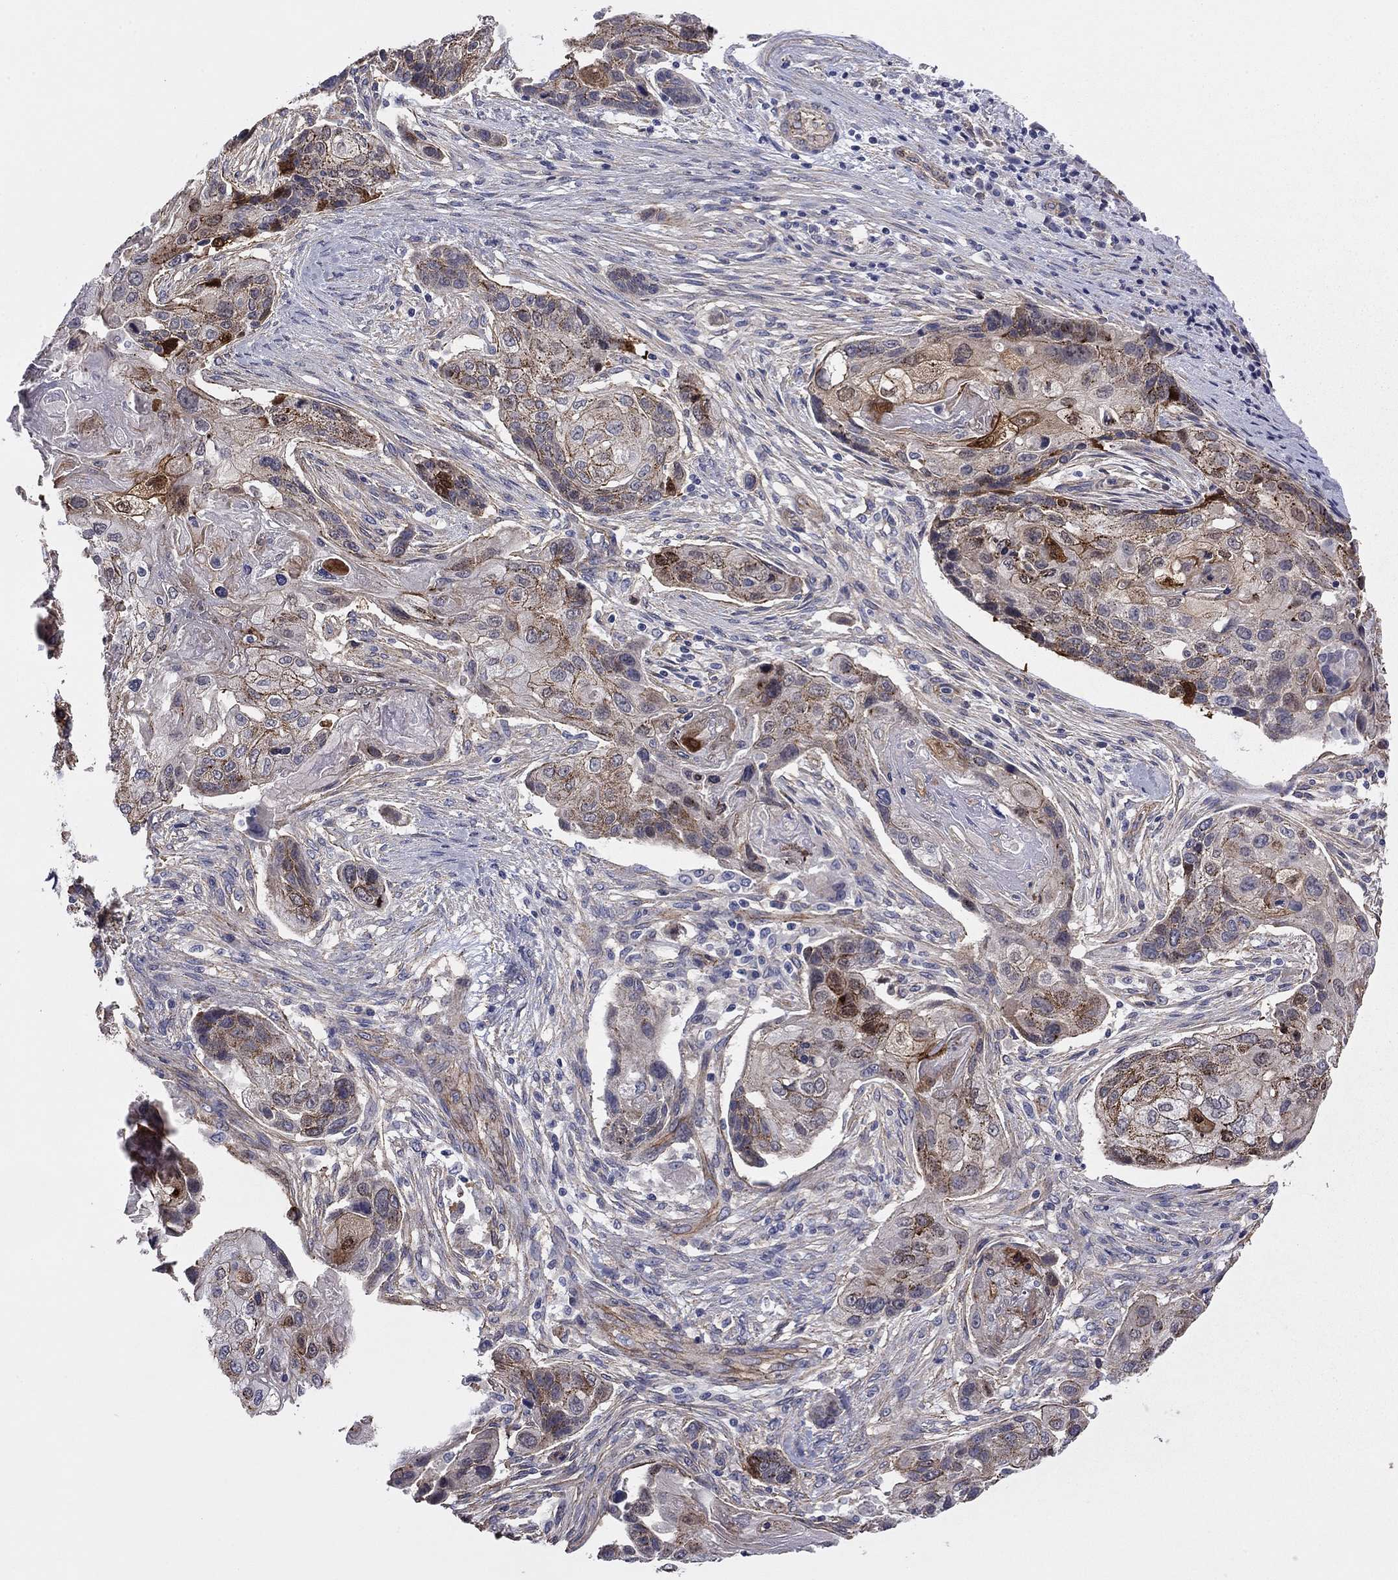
{"staining": {"intensity": "moderate", "quantity": "<25%", "location": "cytoplasmic/membranous"}, "tissue": "lung cancer", "cell_type": "Tumor cells", "image_type": "cancer", "snomed": [{"axis": "morphology", "description": "Normal tissue, NOS"}, {"axis": "morphology", "description": "Squamous cell carcinoma, NOS"}, {"axis": "topography", "description": "Bronchus"}, {"axis": "topography", "description": "Lung"}], "caption": "Brown immunohistochemical staining in human lung cancer (squamous cell carcinoma) exhibits moderate cytoplasmic/membranous positivity in approximately <25% of tumor cells.", "gene": "TCHH", "patient": {"sex": "male", "age": 69}}